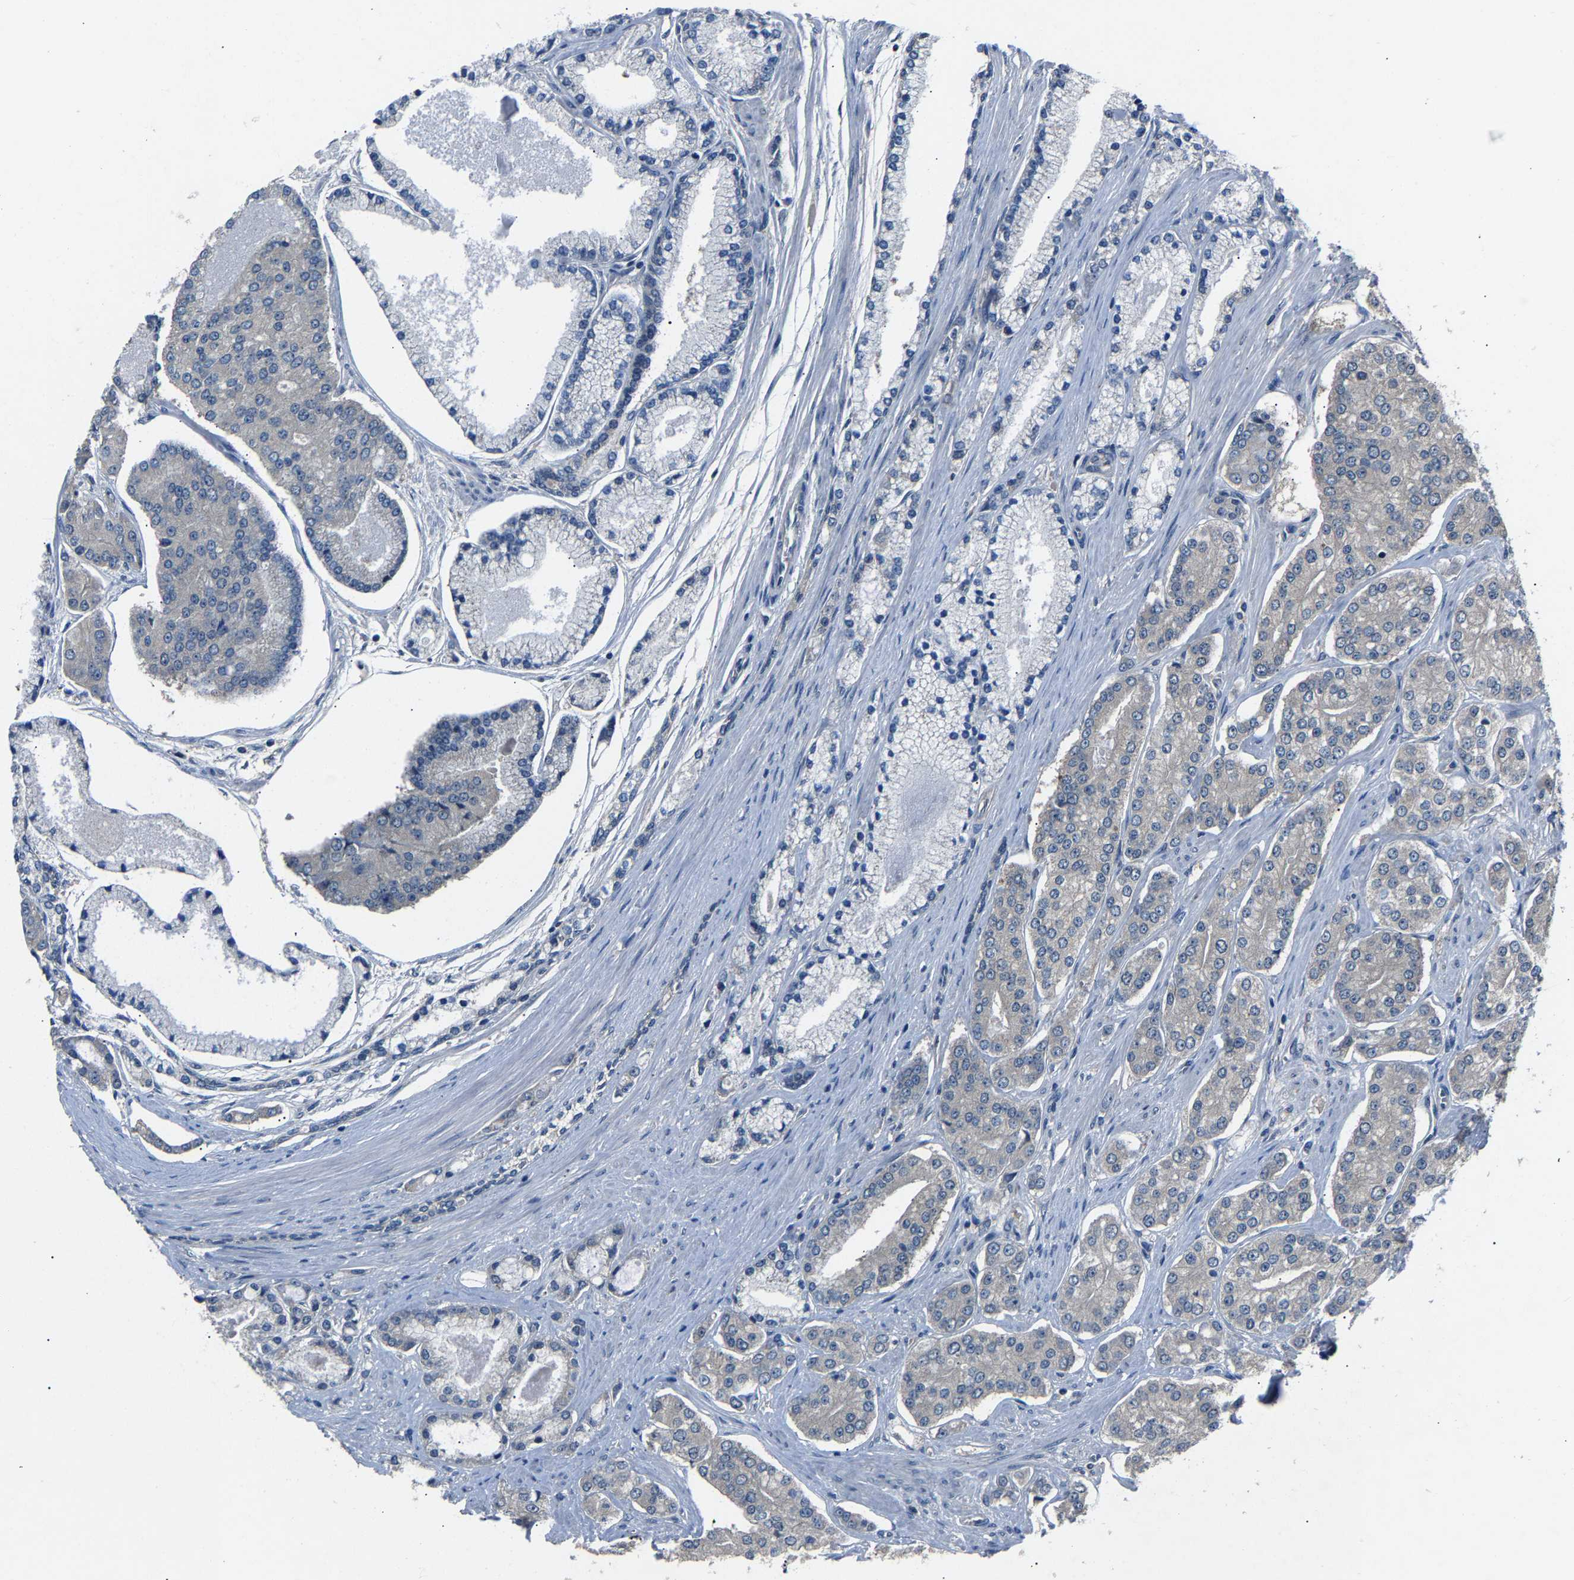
{"staining": {"intensity": "negative", "quantity": "none", "location": "none"}, "tissue": "prostate cancer", "cell_type": "Tumor cells", "image_type": "cancer", "snomed": [{"axis": "morphology", "description": "Adenocarcinoma, High grade"}, {"axis": "topography", "description": "Prostate"}], "caption": "DAB (3,3'-diaminobenzidine) immunohistochemical staining of prostate cancer (high-grade adenocarcinoma) shows no significant staining in tumor cells. (IHC, brightfield microscopy, high magnification).", "gene": "ABCC9", "patient": {"sex": "male", "age": 71}}